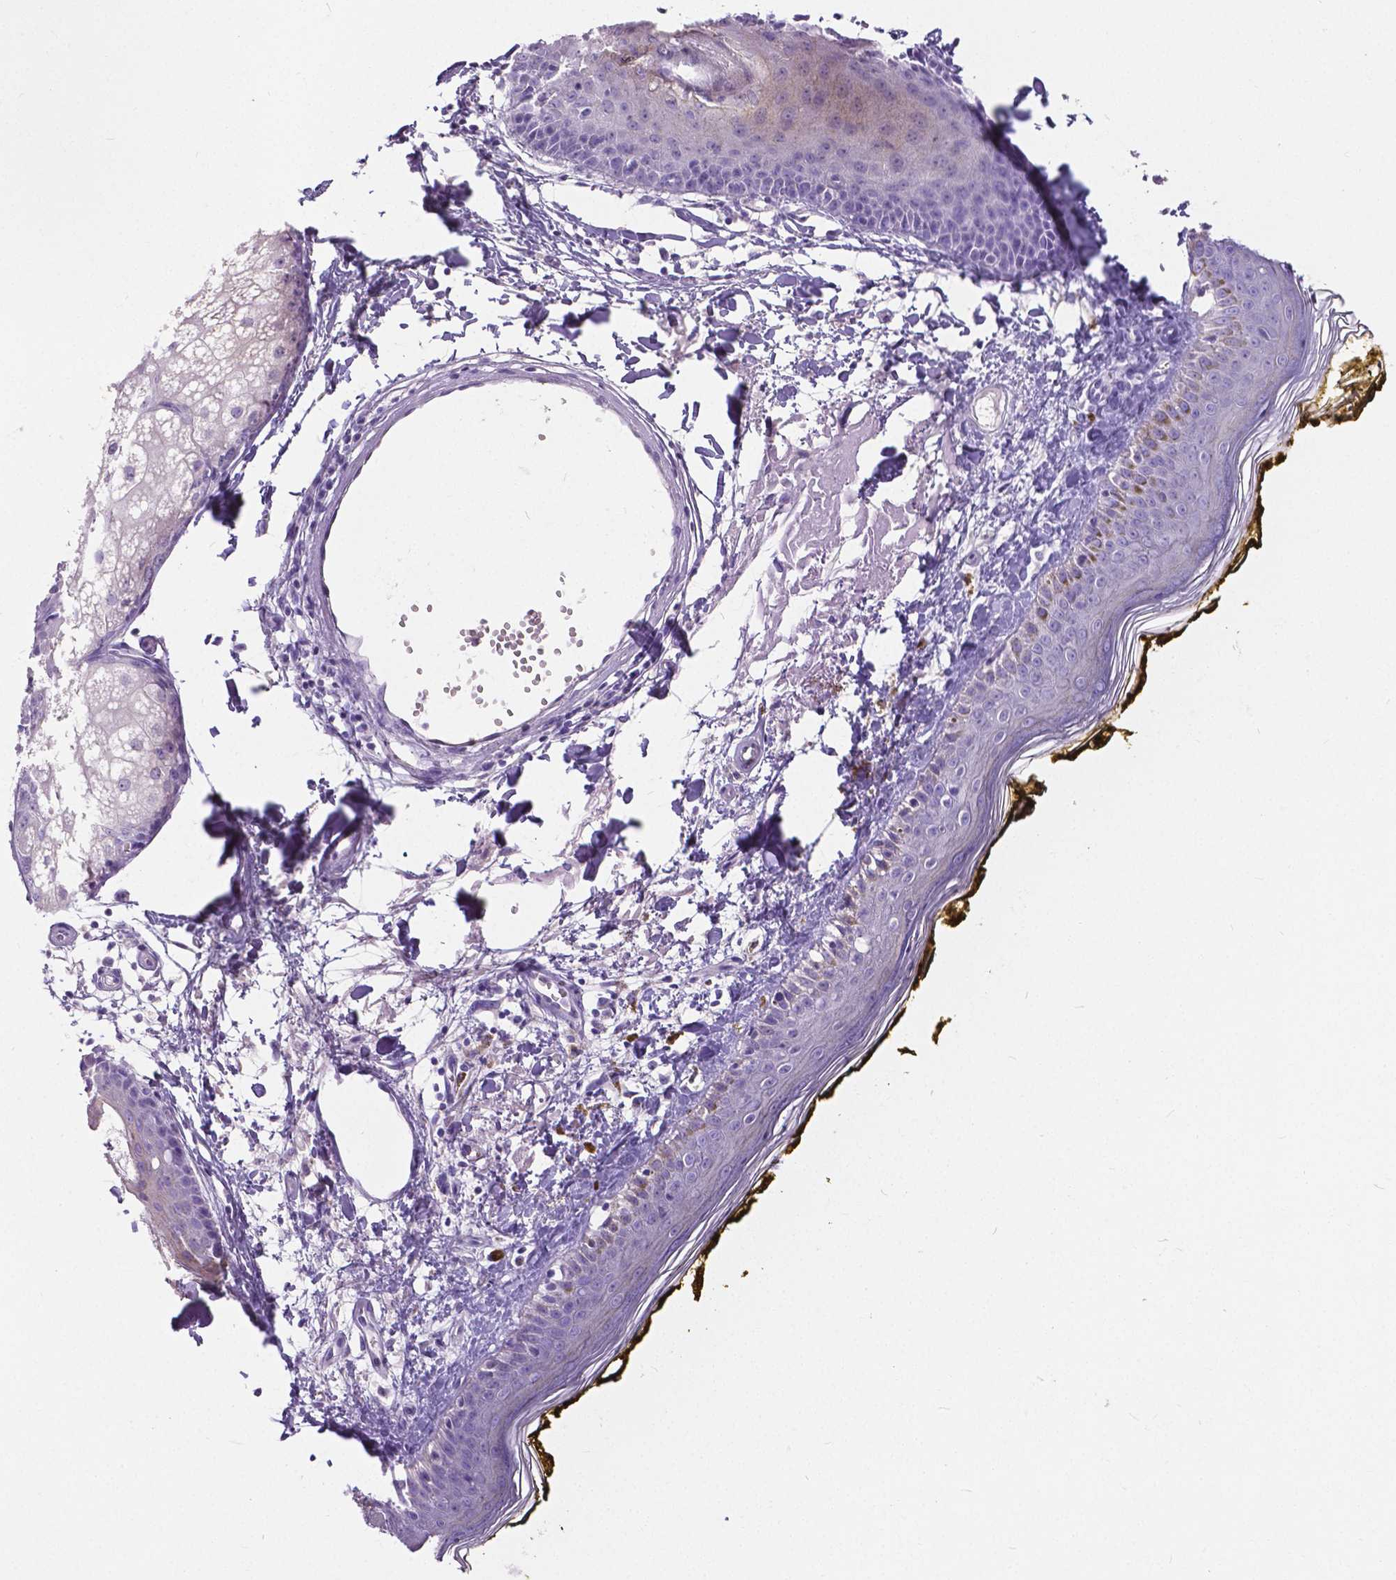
{"staining": {"intensity": "negative", "quantity": "none", "location": "none"}, "tissue": "skin", "cell_type": "Fibroblasts", "image_type": "normal", "snomed": [{"axis": "morphology", "description": "Normal tissue, NOS"}, {"axis": "topography", "description": "Skin"}], "caption": "DAB (3,3'-diaminobenzidine) immunohistochemical staining of normal human skin demonstrates no significant positivity in fibroblasts. The staining was performed using DAB to visualize the protein expression in brown, while the nuclei were stained in blue with hematoxylin (Magnification: 20x).", "gene": "OCLN", "patient": {"sex": "male", "age": 76}}